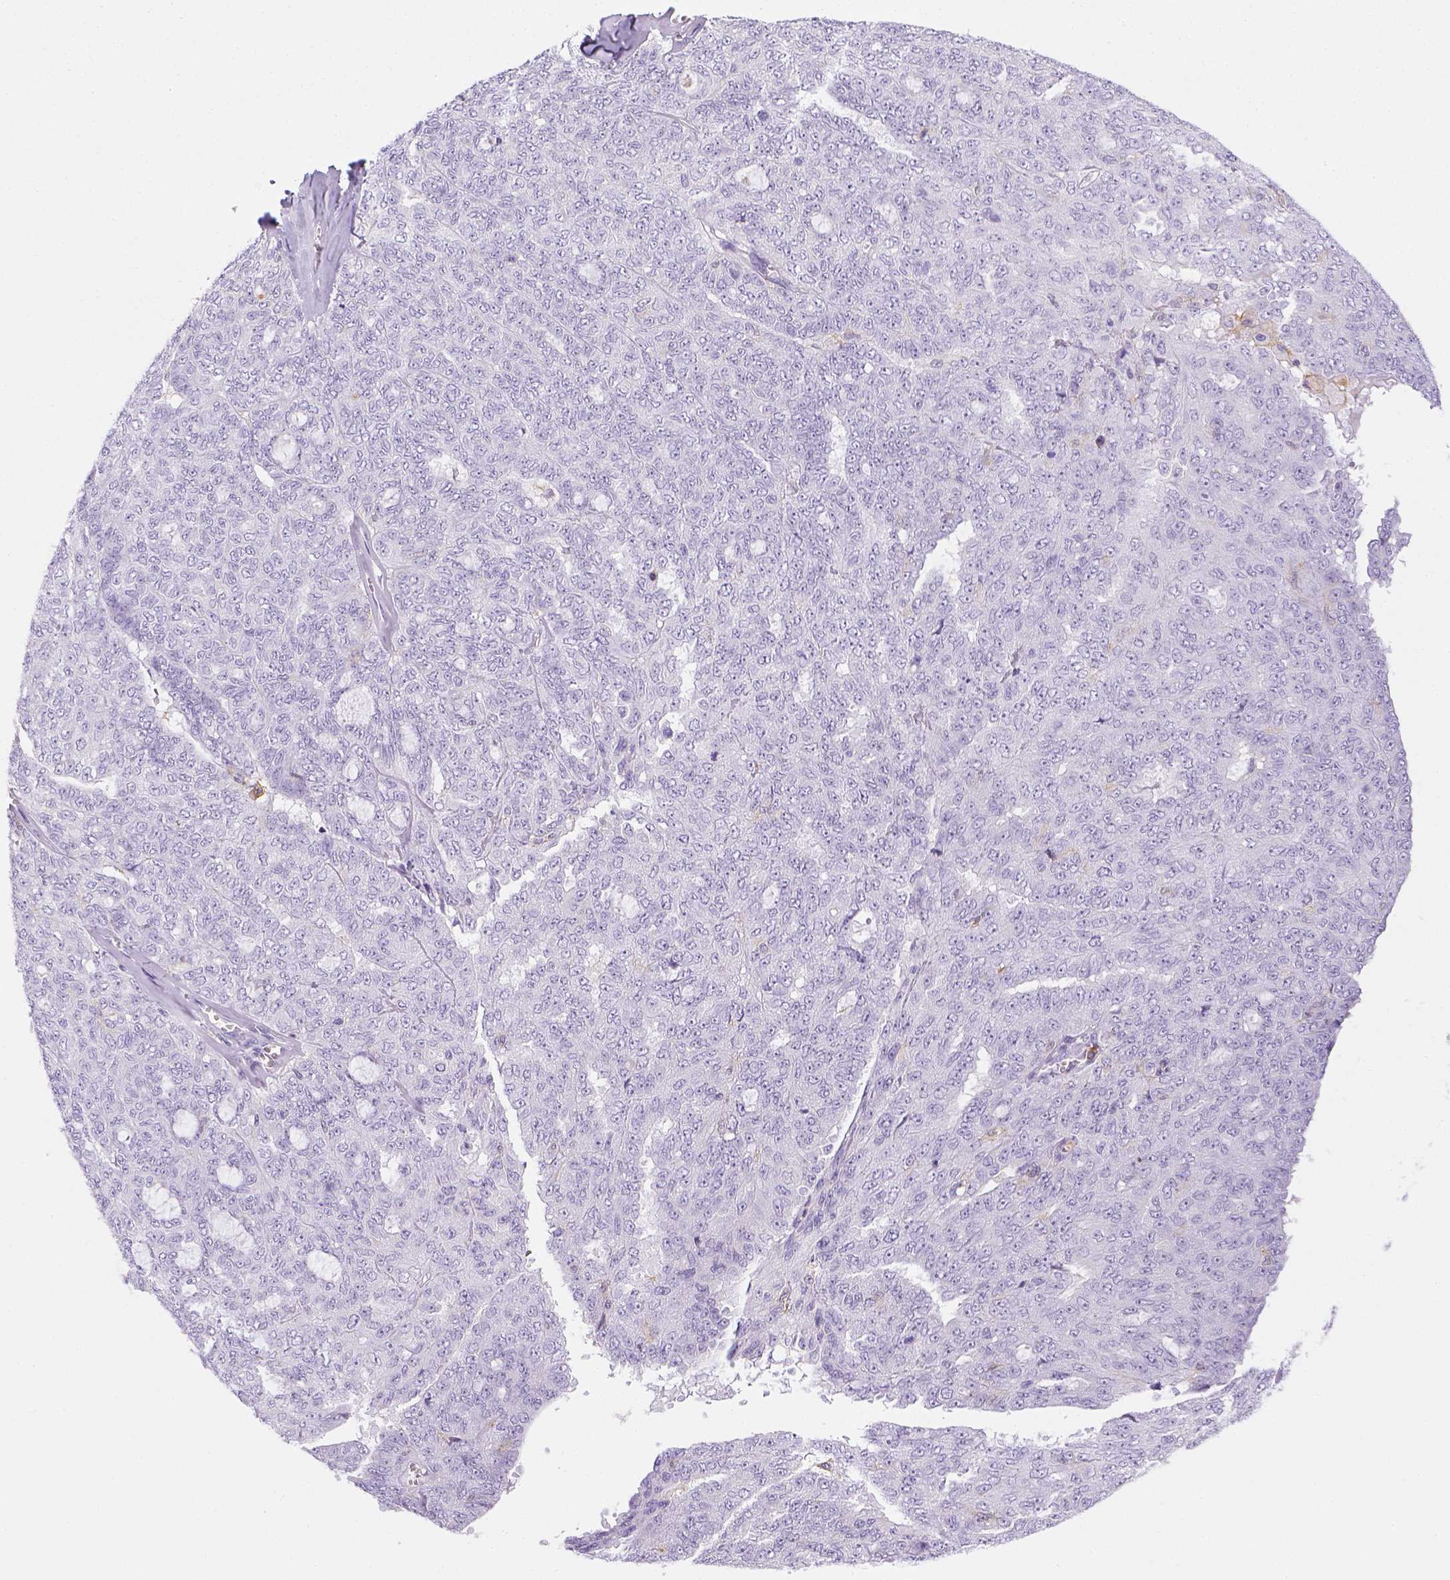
{"staining": {"intensity": "negative", "quantity": "none", "location": "none"}, "tissue": "ovarian cancer", "cell_type": "Tumor cells", "image_type": "cancer", "snomed": [{"axis": "morphology", "description": "Cystadenocarcinoma, serous, NOS"}, {"axis": "topography", "description": "Ovary"}], "caption": "Ovarian cancer (serous cystadenocarcinoma) was stained to show a protein in brown. There is no significant positivity in tumor cells. (DAB (3,3'-diaminobenzidine) IHC with hematoxylin counter stain).", "gene": "ITGAM", "patient": {"sex": "female", "age": 71}}